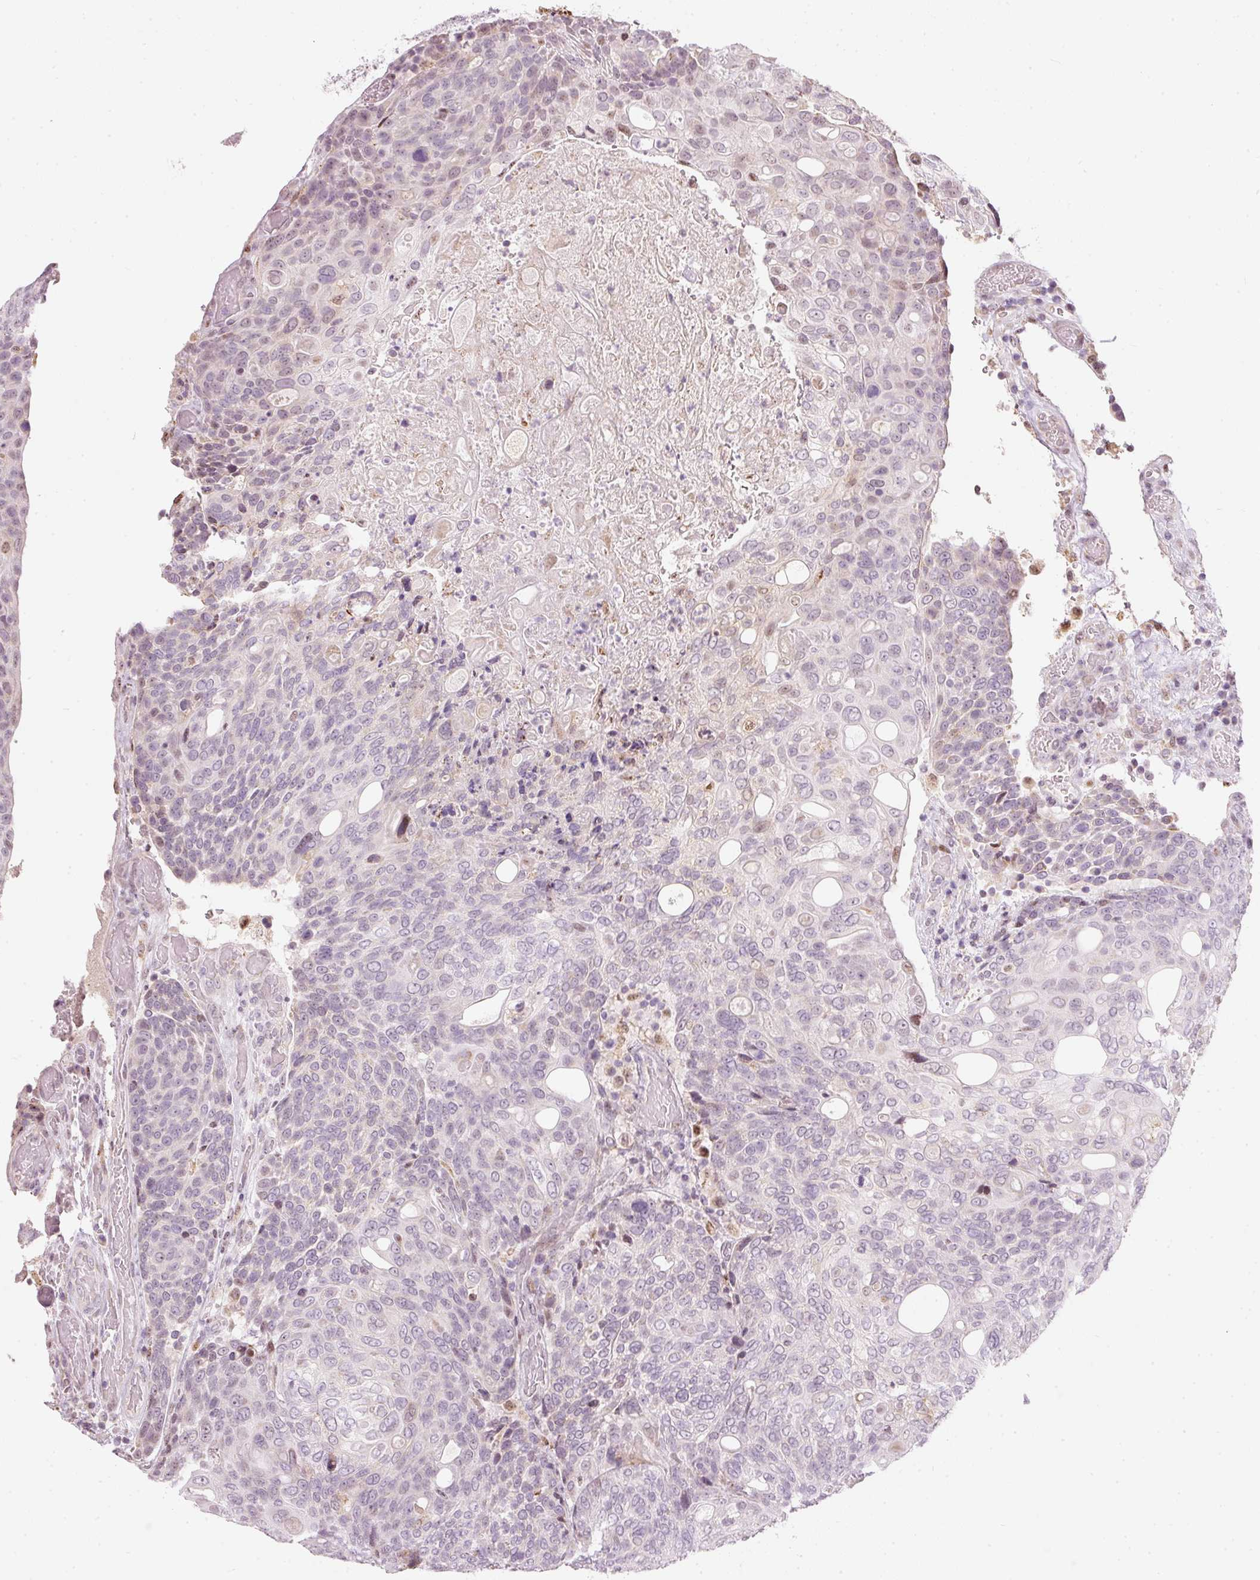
{"staining": {"intensity": "negative", "quantity": "none", "location": "none"}, "tissue": "urothelial cancer", "cell_type": "Tumor cells", "image_type": "cancer", "snomed": [{"axis": "morphology", "description": "Urothelial carcinoma, High grade"}, {"axis": "topography", "description": "Urinary bladder"}], "caption": "The immunohistochemistry image has no significant staining in tumor cells of high-grade urothelial carcinoma tissue.", "gene": "RNF39", "patient": {"sex": "female", "age": 70}}